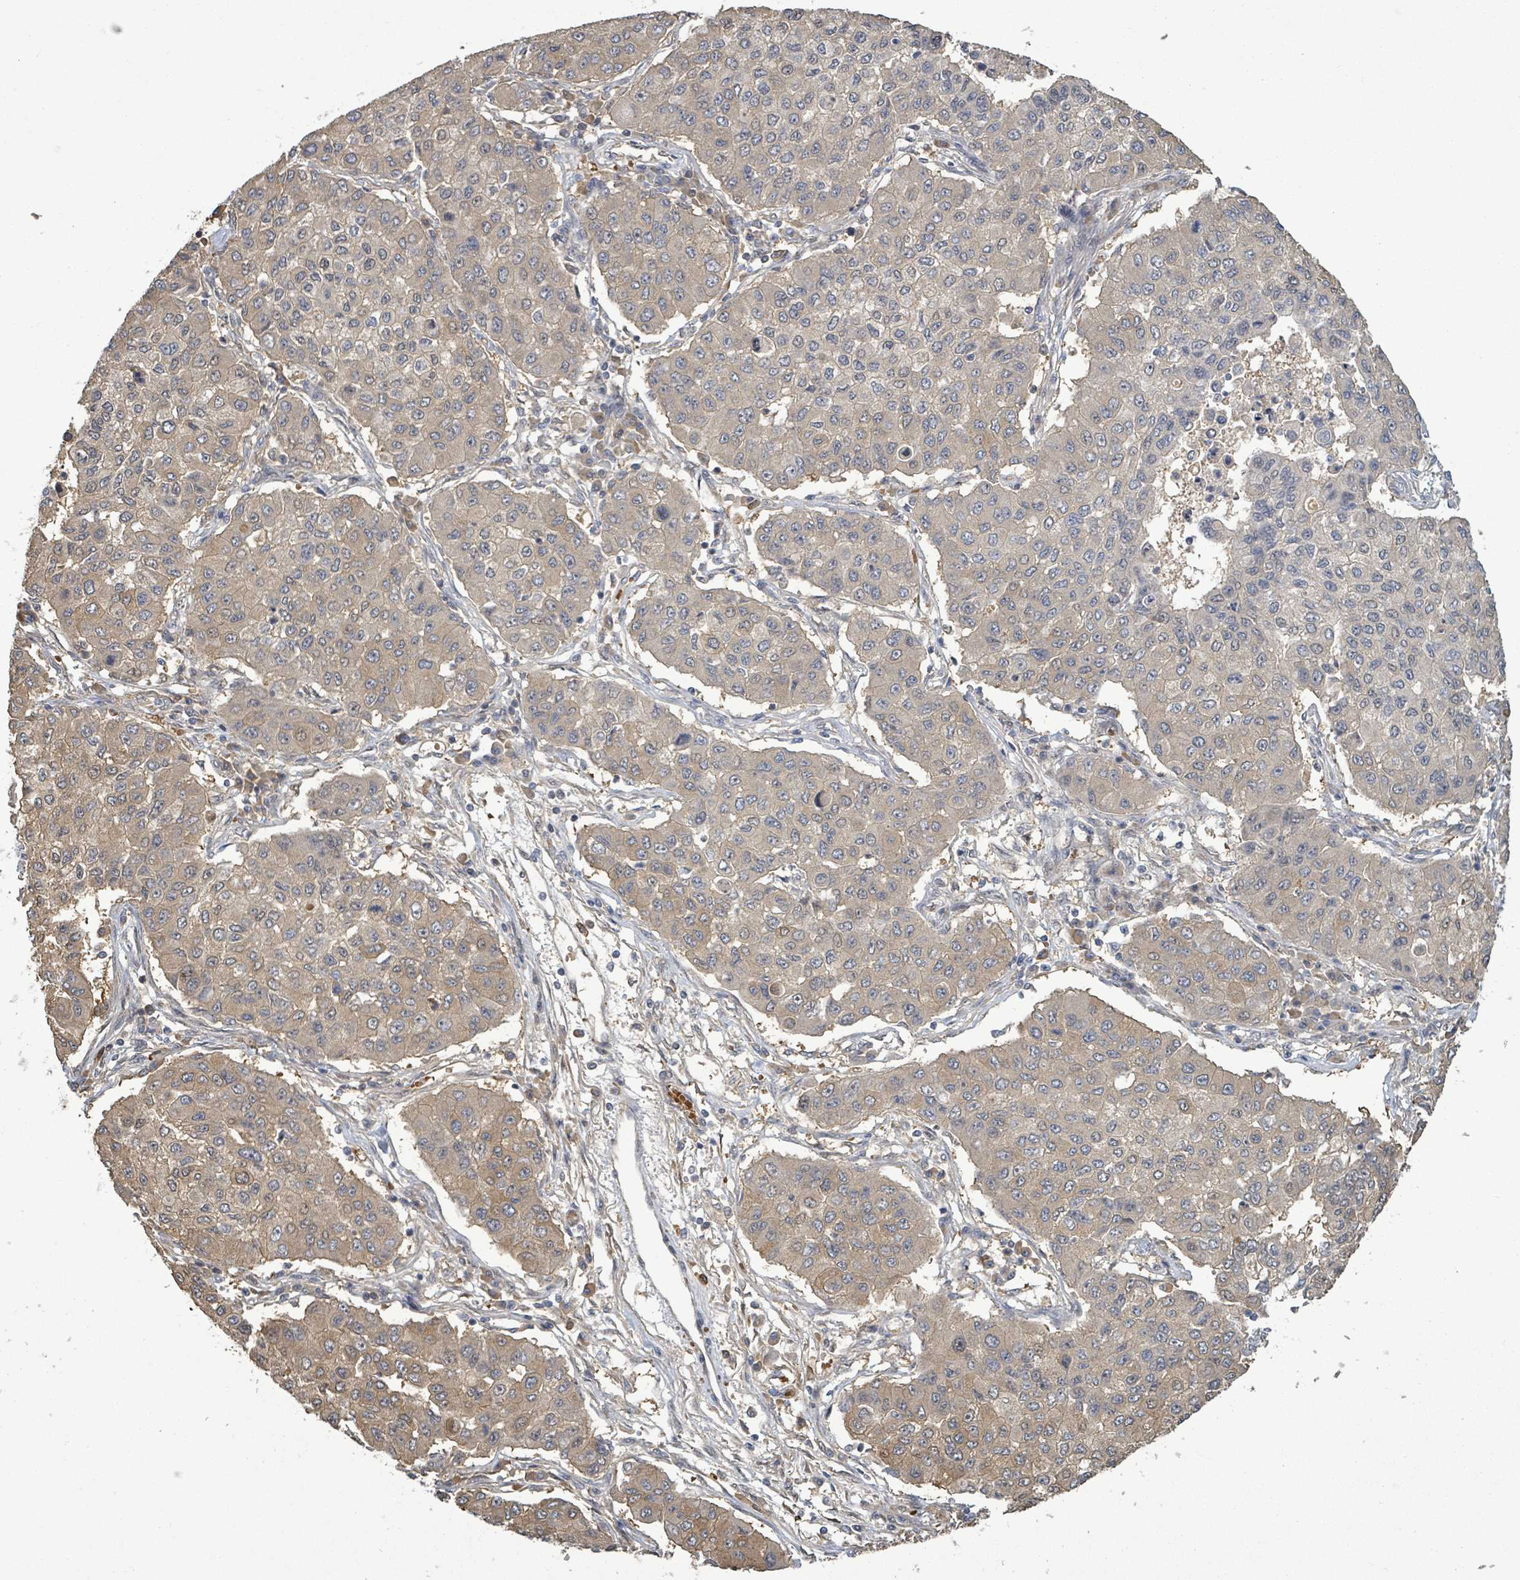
{"staining": {"intensity": "weak", "quantity": "25%-75%", "location": "cytoplasmic/membranous"}, "tissue": "lung cancer", "cell_type": "Tumor cells", "image_type": "cancer", "snomed": [{"axis": "morphology", "description": "Squamous cell carcinoma, NOS"}, {"axis": "topography", "description": "Lung"}], "caption": "Immunohistochemical staining of human squamous cell carcinoma (lung) demonstrates low levels of weak cytoplasmic/membranous protein staining in about 25%-75% of tumor cells.", "gene": "MAP3K6", "patient": {"sex": "male", "age": 74}}